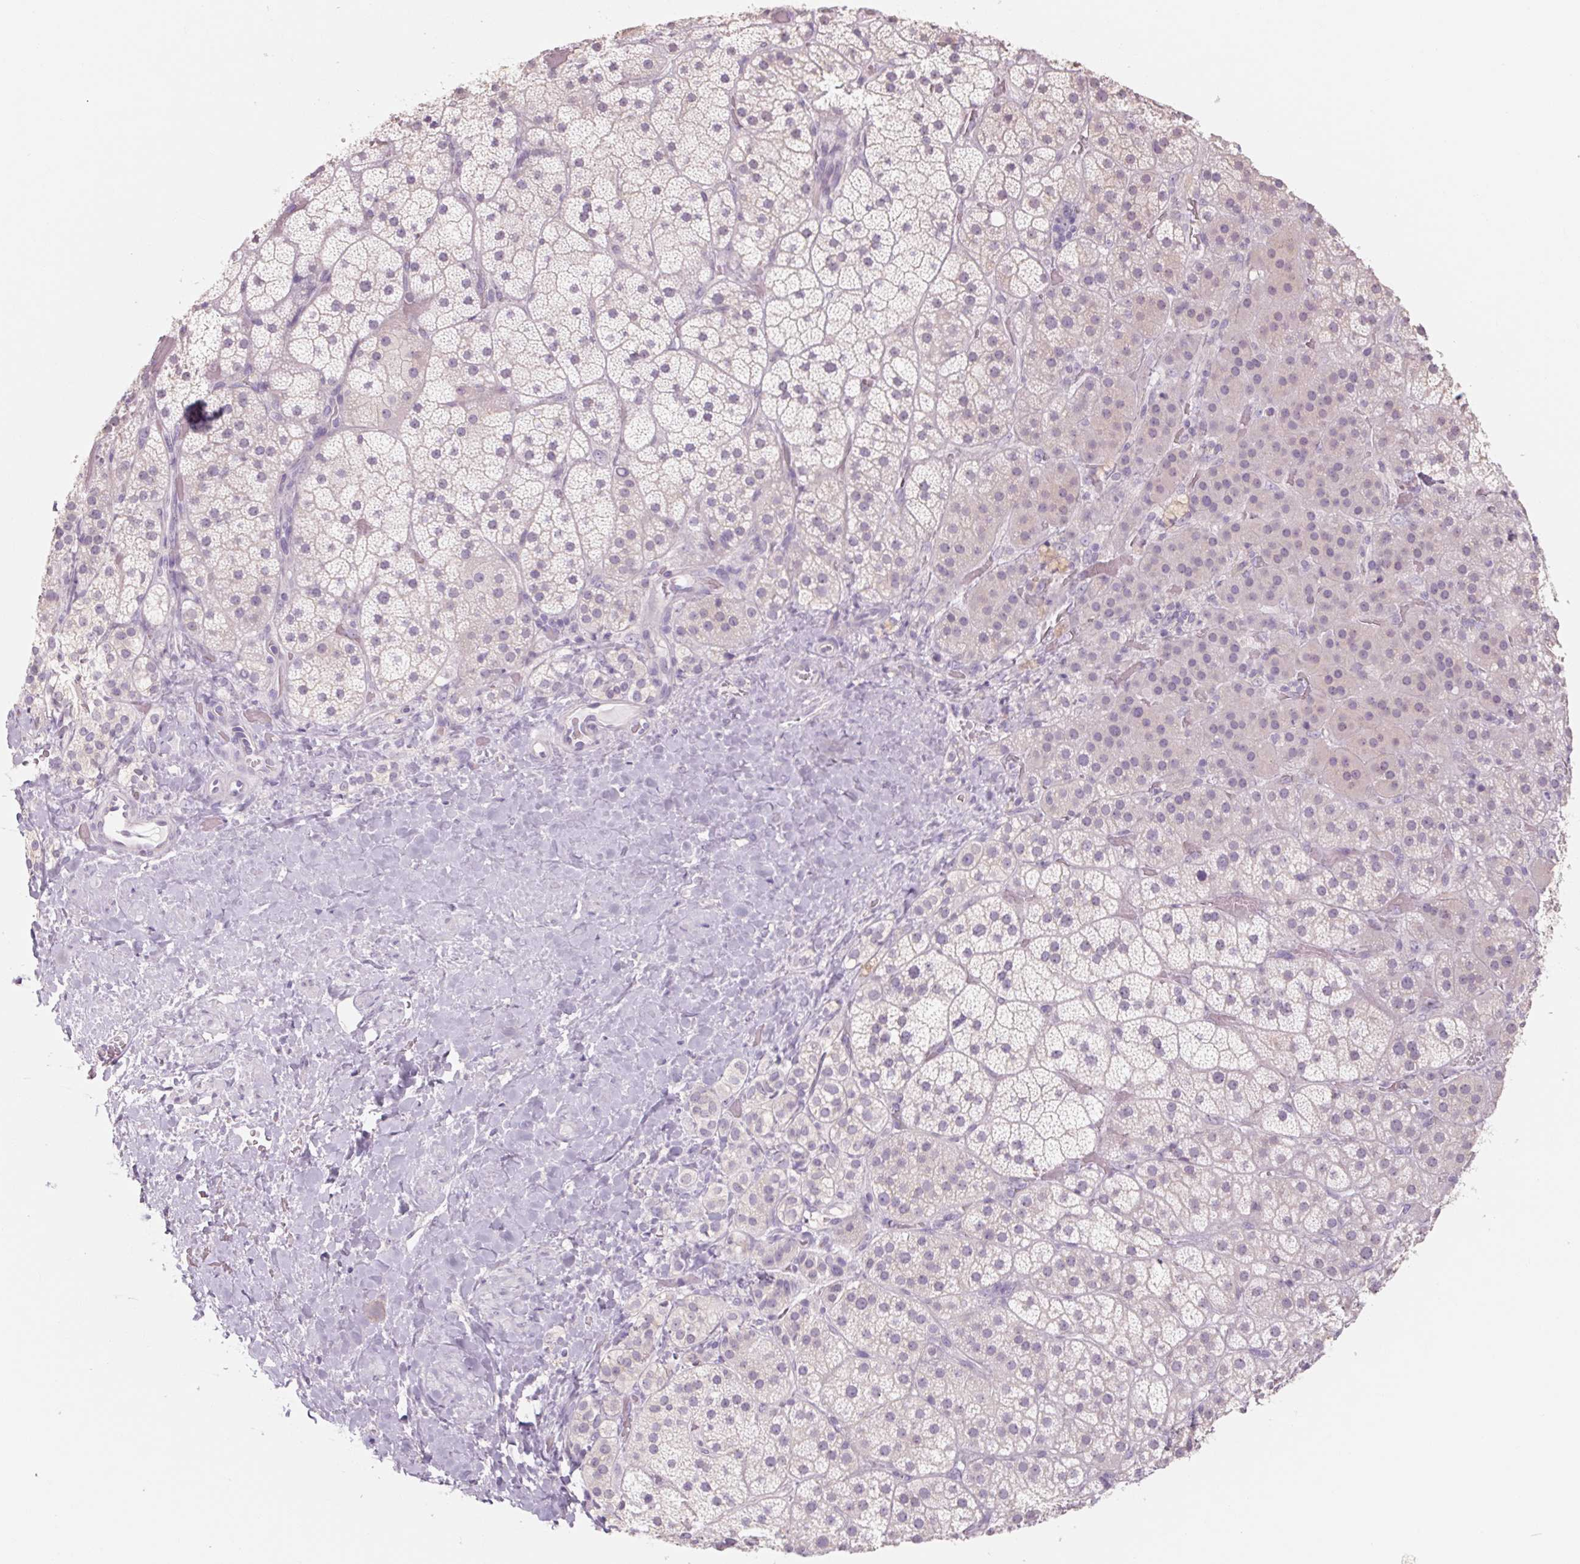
{"staining": {"intensity": "negative", "quantity": "none", "location": "none"}, "tissue": "adrenal gland", "cell_type": "Glandular cells", "image_type": "normal", "snomed": [{"axis": "morphology", "description": "Normal tissue, NOS"}, {"axis": "topography", "description": "Adrenal gland"}], "caption": "The image displays no staining of glandular cells in unremarkable adrenal gland.", "gene": "POU1F1", "patient": {"sex": "male", "age": 57}}